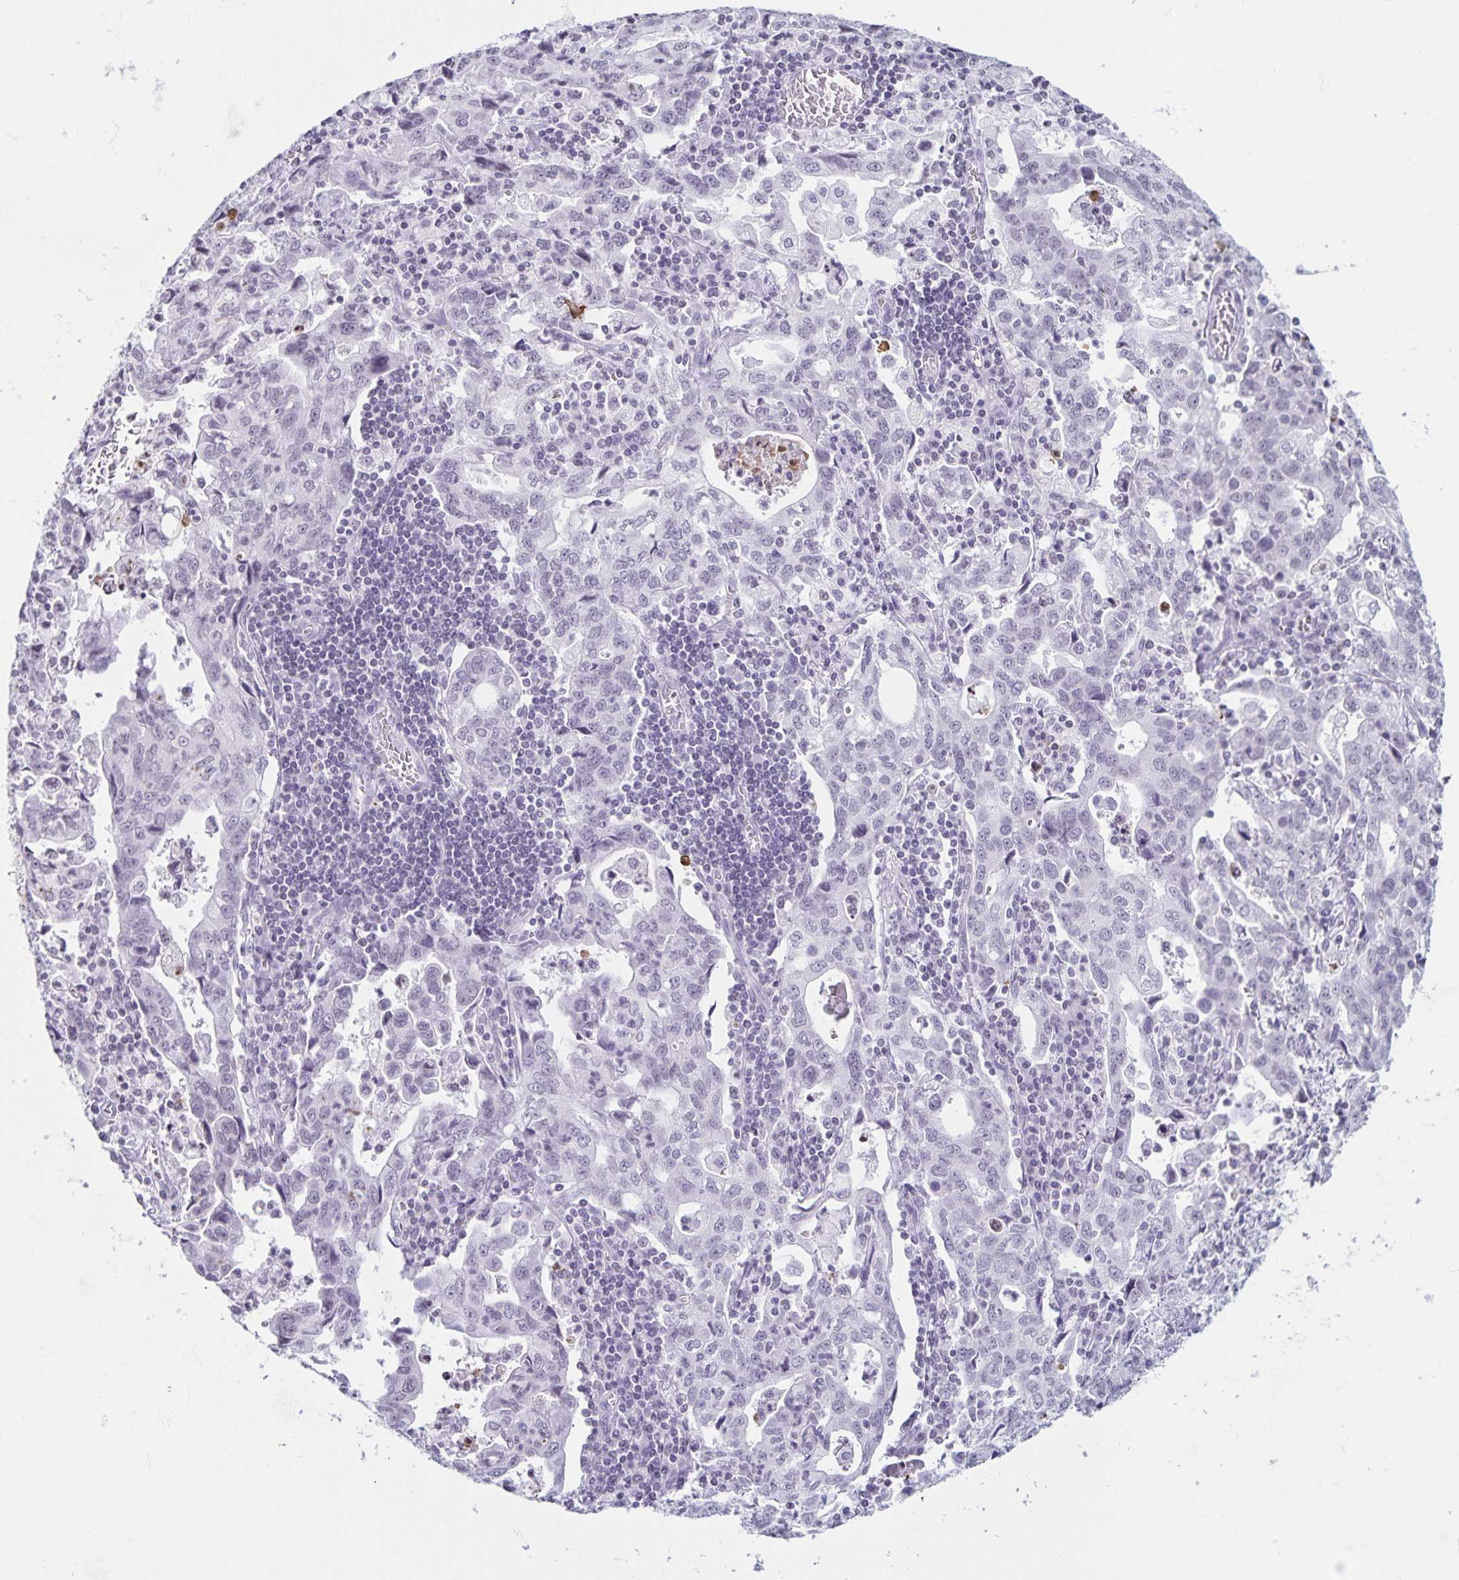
{"staining": {"intensity": "negative", "quantity": "none", "location": "none"}, "tissue": "stomach cancer", "cell_type": "Tumor cells", "image_type": "cancer", "snomed": [{"axis": "morphology", "description": "Adenocarcinoma, NOS"}, {"axis": "topography", "description": "Stomach, upper"}], "caption": "Tumor cells show no significant protein expression in stomach cancer. (Brightfield microscopy of DAB (3,3'-diaminobenzidine) immunohistochemistry (IHC) at high magnification).", "gene": "LCE6A", "patient": {"sex": "male", "age": 85}}